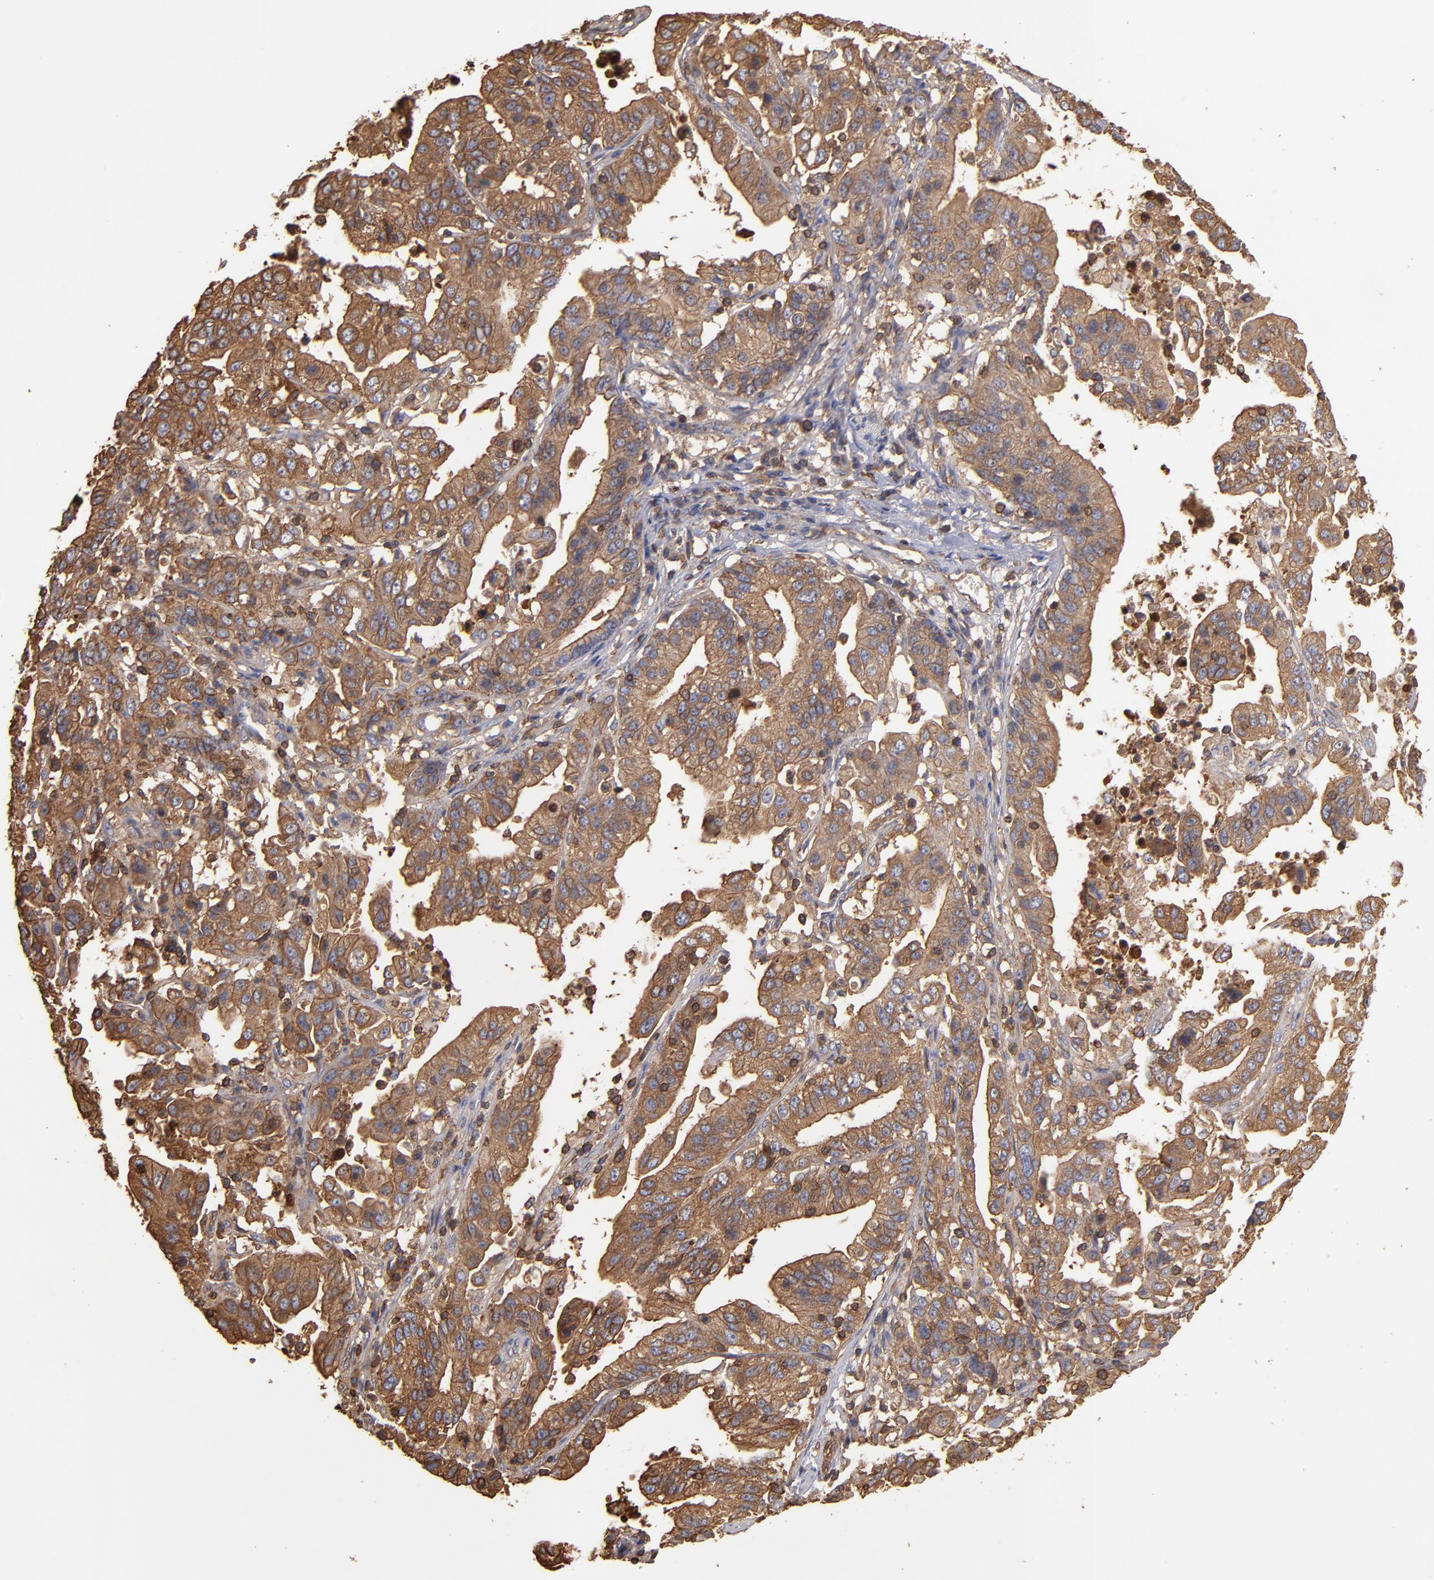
{"staining": {"intensity": "moderate", "quantity": ">75%", "location": "cytoplasmic/membranous"}, "tissue": "stomach cancer", "cell_type": "Tumor cells", "image_type": "cancer", "snomed": [{"axis": "morphology", "description": "Adenocarcinoma, NOS"}, {"axis": "topography", "description": "Stomach, upper"}], "caption": "Tumor cells reveal medium levels of moderate cytoplasmic/membranous expression in approximately >75% of cells in human stomach cancer.", "gene": "ACTN4", "patient": {"sex": "female", "age": 50}}